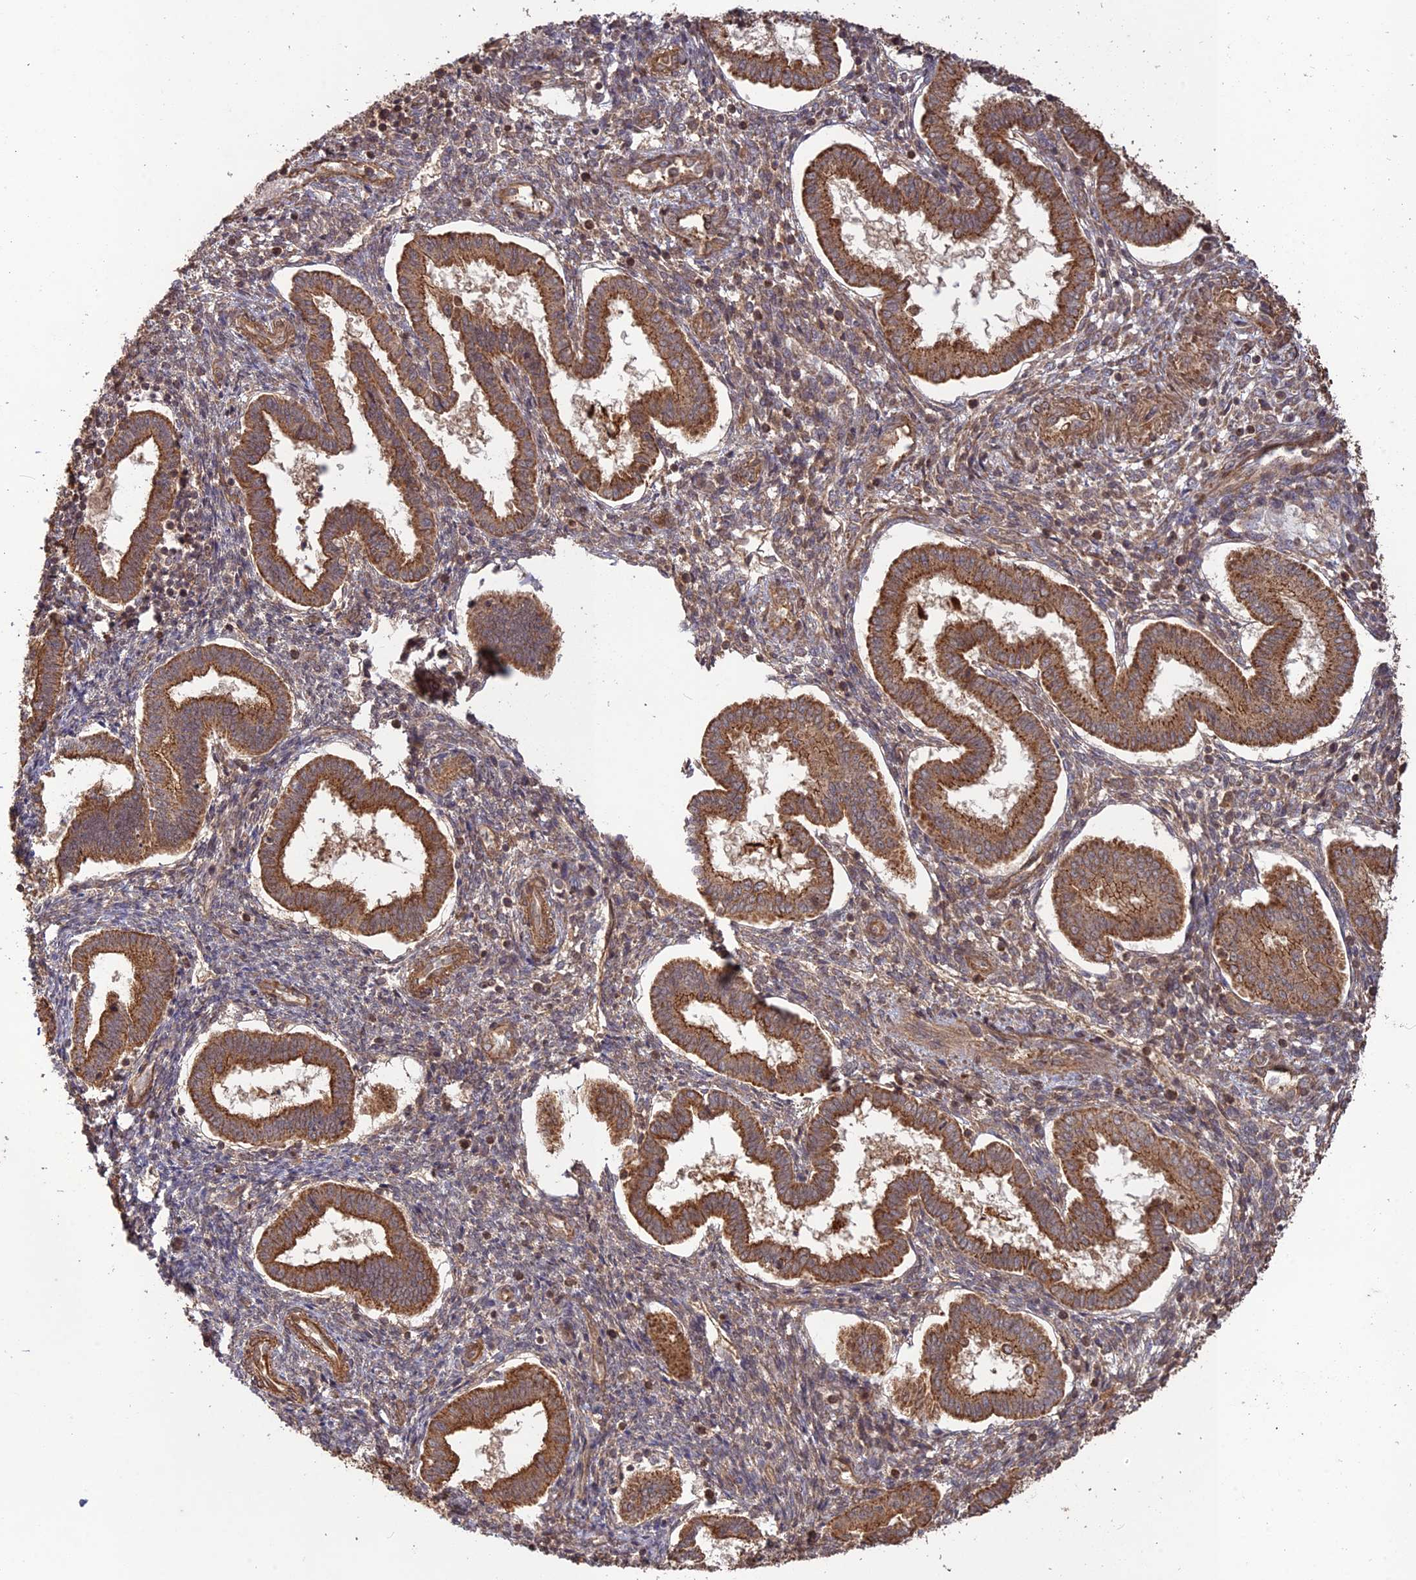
{"staining": {"intensity": "moderate", "quantity": "25%-75%", "location": "cytoplasmic/membranous"}, "tissue": "endometrium", "cell_type": "Cells in endometrial stroma", "image_type": "normal", "snomed": [{"axis": "morphology", "description": "Normal tissue, NOS"}, {"axis": "topography", "description": "Endometrium"}], "caption": "Immunohistochemistry (IHC) staining of benign endometrium, which exhibits medium levels of moderate cytoplasmic/membranous expression in approximately 25%-75% of cells in endometrial stroma indicating moderate cytoplasmic/membranous protein expression. The staining was performed using DAB (3,3'-diaminobenzidine) (brown) for protein detection and nuclei were counterstained in hematoxylin (blue).", "gene": "CCDC174", "patient": {"sex": "female", "age": 24}}